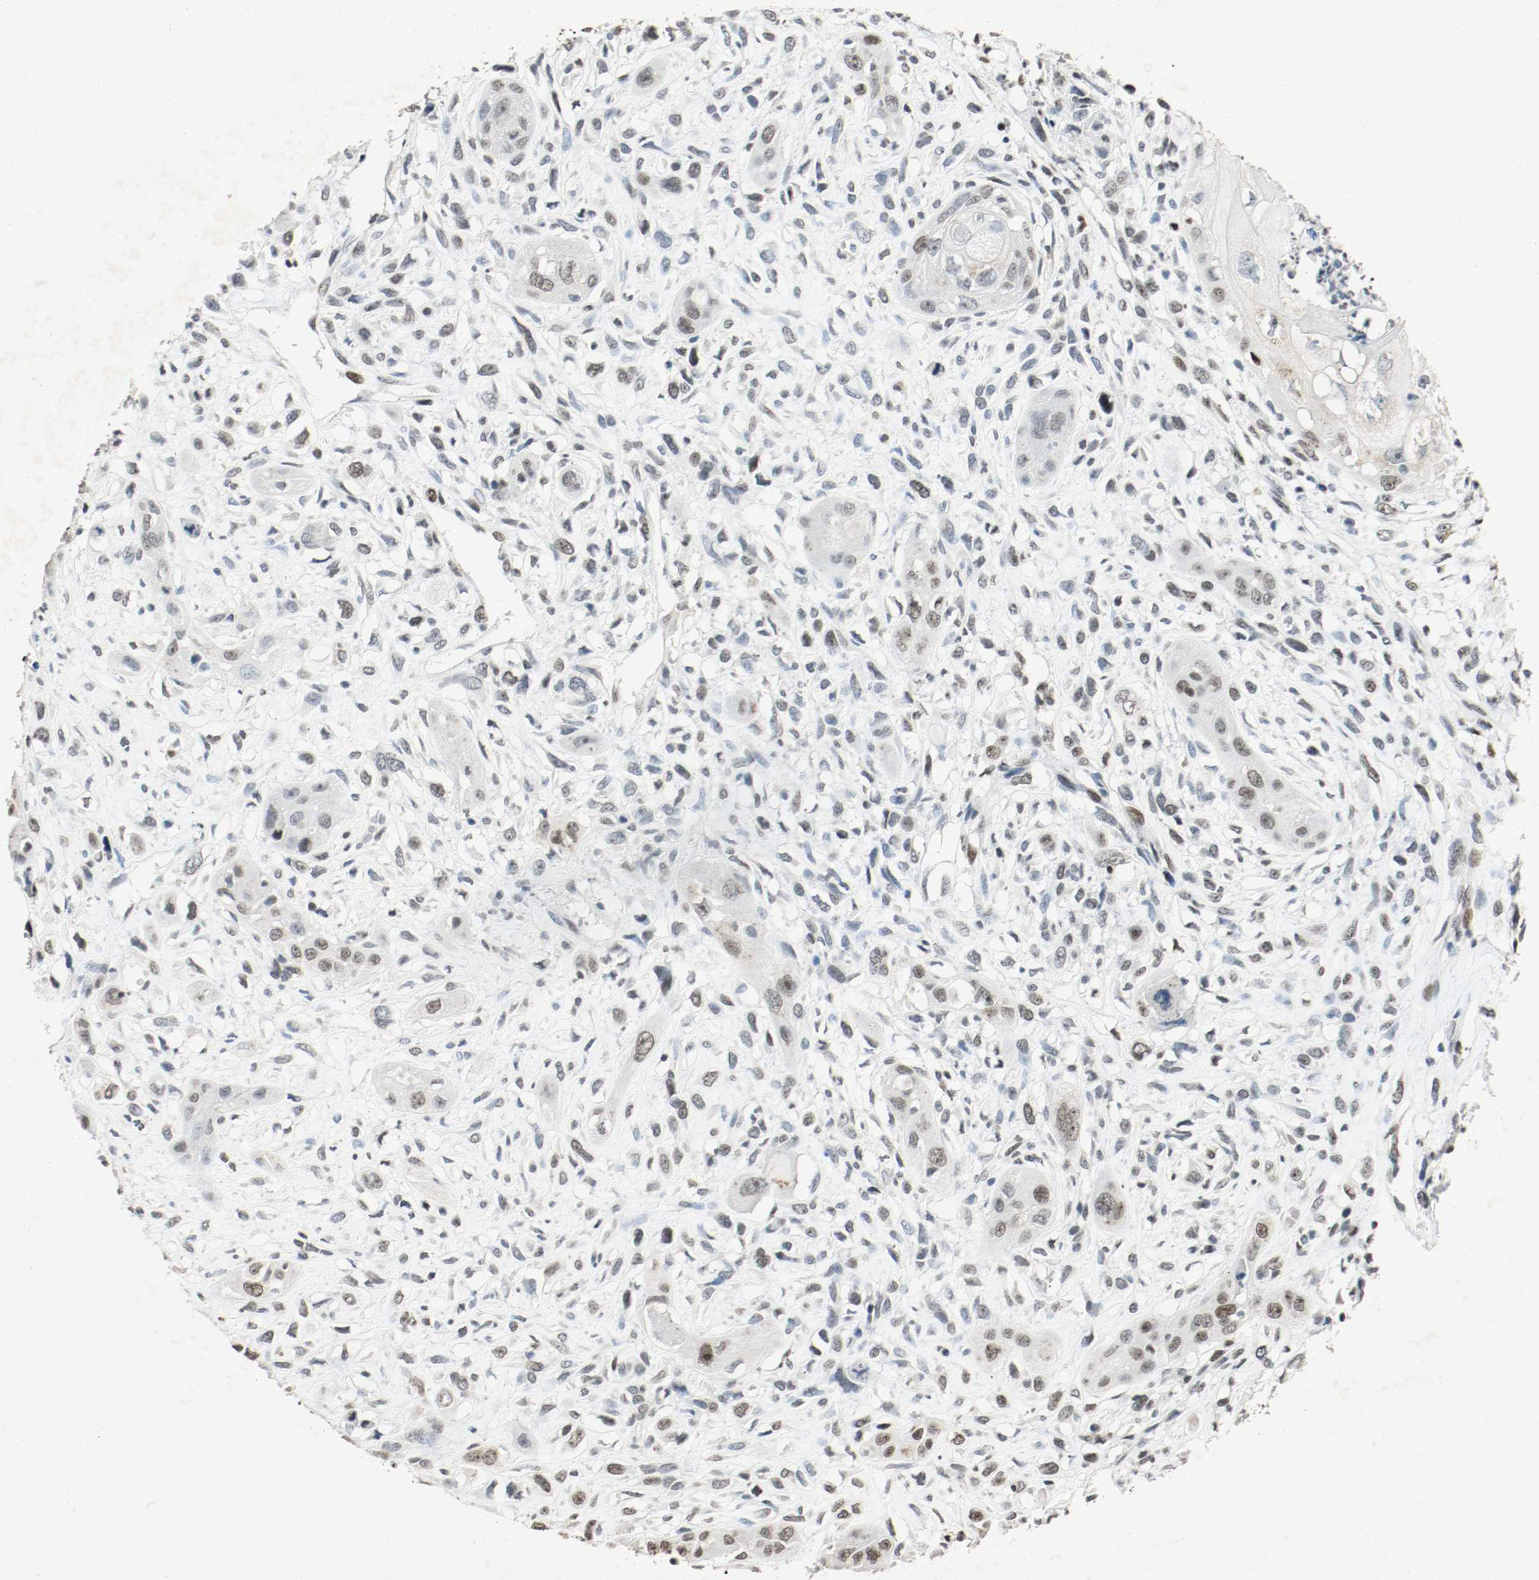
{"staining": {"intensity": "moderate", "quantity": "25%-75%", "location": "nuclear"}, "tissue": "head and neck cancer", "cell_type": "Tumor cells", "image_type": "cancer", "snomed": [{"axis": "morphology", "description": "Necrosis, NOS"}, {"axis": "morphology", "description": "Neoplasm, malignant, NOS"}, {"axis": "topography", "description": "Salivary gland"}, {"axis": "topography", "description": "Head-Neck"}], "caption": "Immunohistochemical staining of neoplasm (malignant) (head and neck) shows medium levels of moderate nuclear expression in approximately 25%-75% of tumor cells. (Brightfield microscopy of DAB IHC at high magnification).", "gene": "DNMT1", "patient": {"sex": "male", "age": 43}}